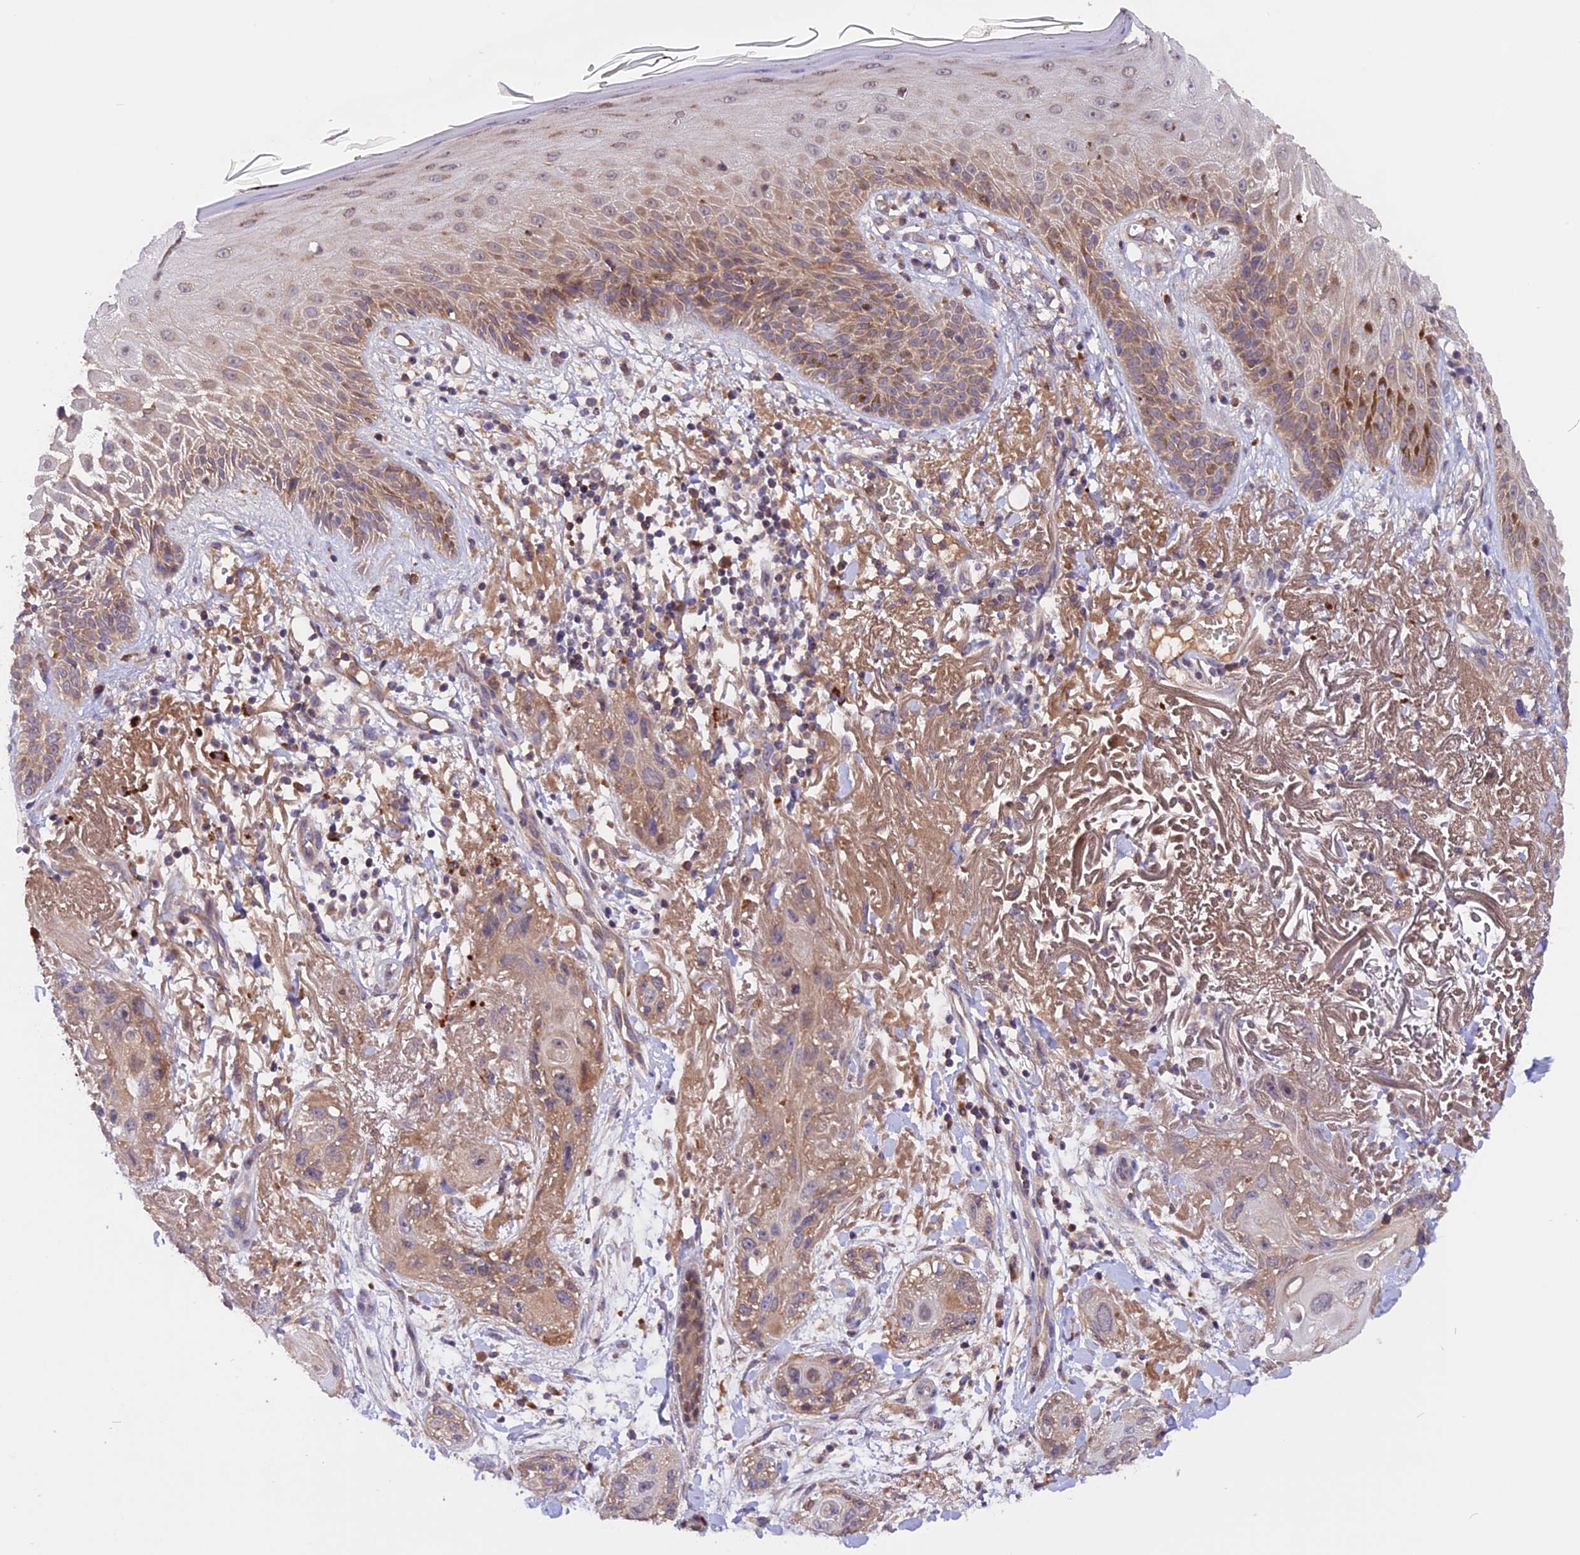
{"staining": {"intensity": "weak", "quantity": "25%-75%", "location": "cytoplasmic/membranous"}, "tissue": "skin cancer", "cell_type": "Tumor cells", "image_type": "cancer", "snomed": [{"axis": "morphology", "description": "Normal tissue, NOS"}, {"axis": "morphology", "description": "Squamous cell carcinoma, NOS"}, {"axis": "topography", "description": "Skin"}], "caption": "DAB (3,3'-diaminobenzidine) immunohistochemical staining of skin cancer shows weak cytoplasmic/membranous protein expression in about 25%-75% of tumor cells. The staining was performed using DAB to visualize the protein expression in brown, while the nuclei were stained in blue with hematoxylin (Magnification: 20x).", "gene": "MARK4", "patient": {"sex": "male", "age": 72}}